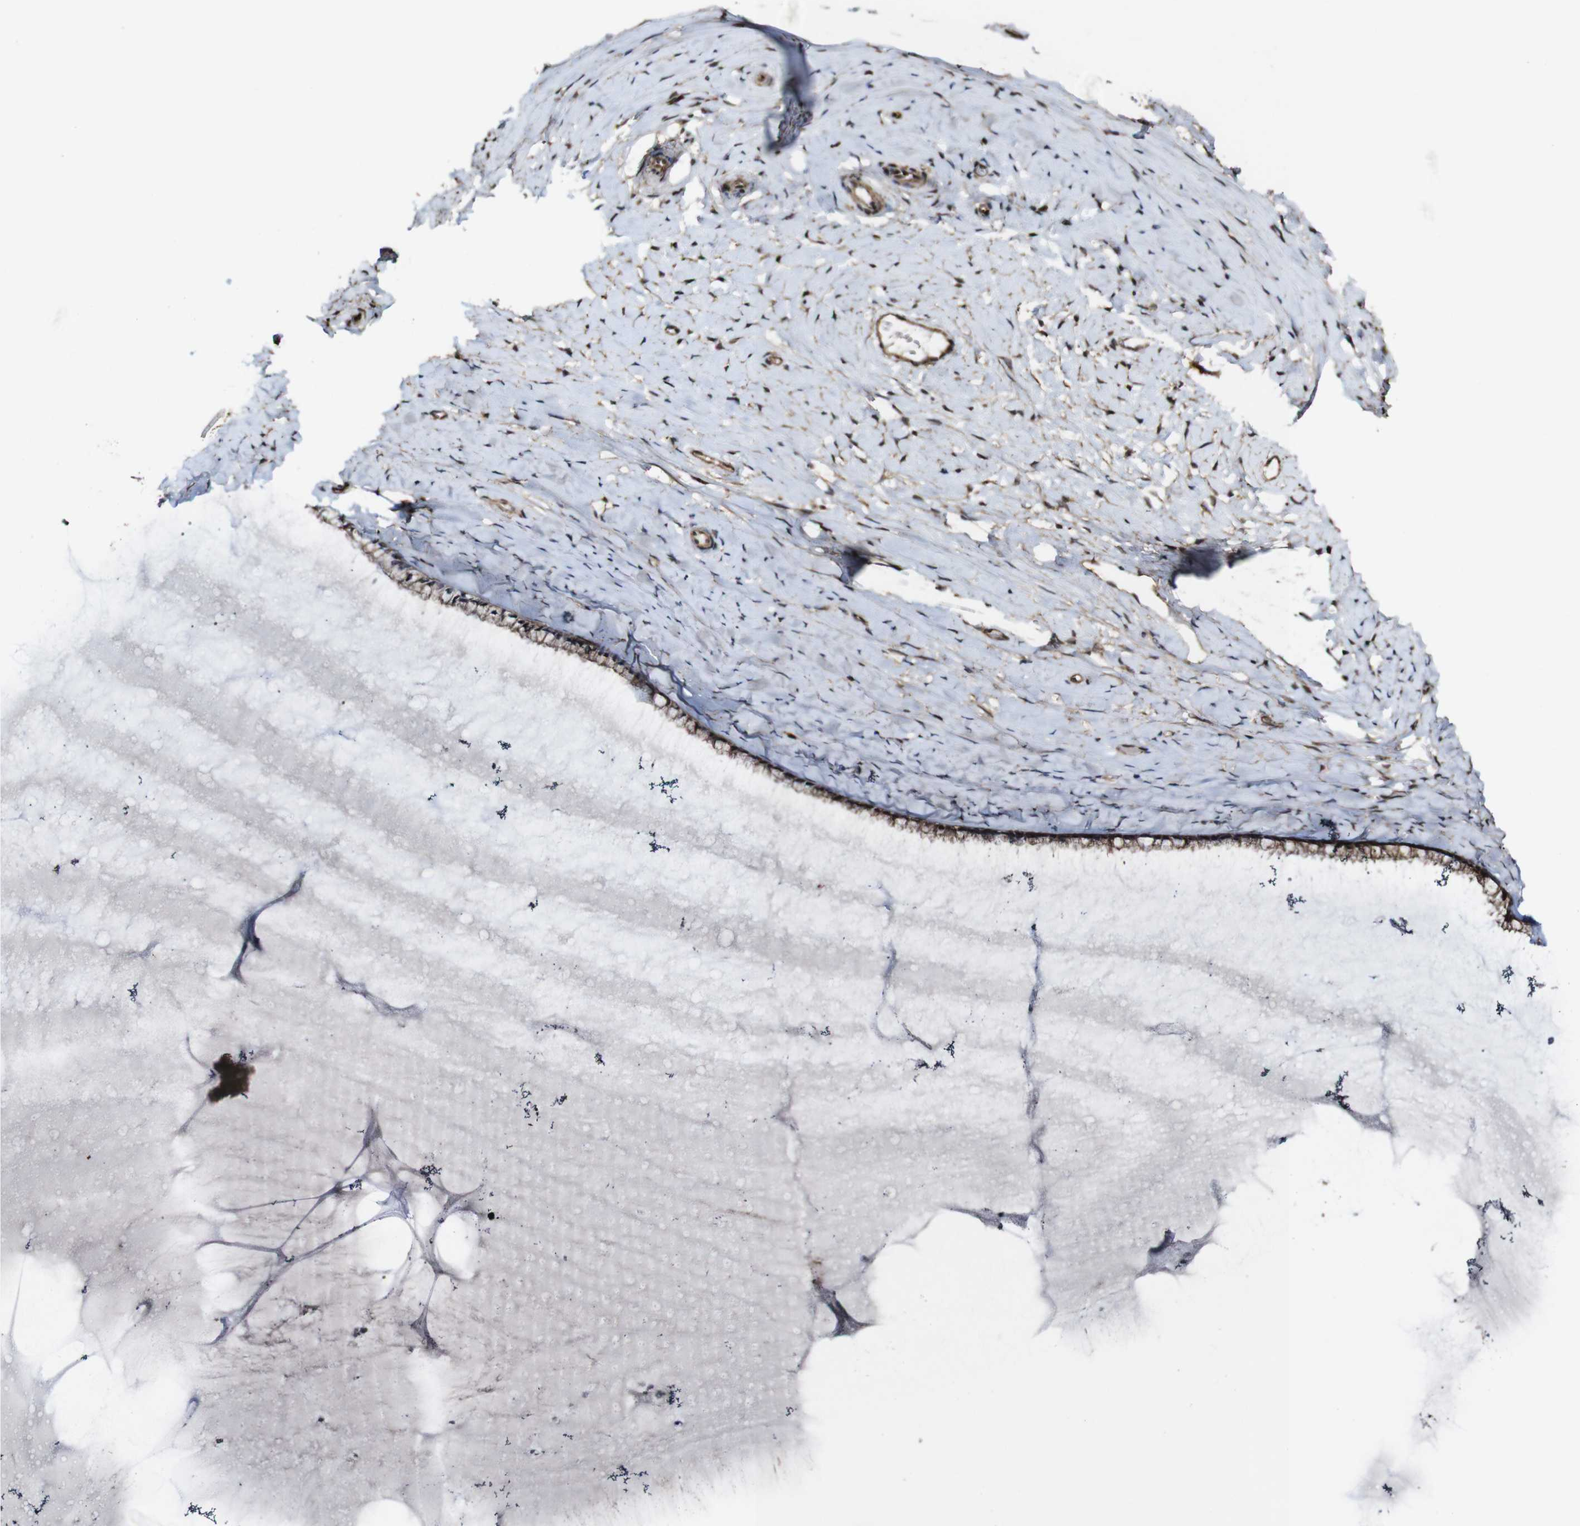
{"staining": {"intensity": "strong", "quantity": ">75%", "location": "cytoplasmic/membranous"}, "tissue": "cervix", "cell_type": "Glandular cells", "image_type": "normal", "snomed": [{"axis": "morphology", "description": "Normal tissue, NOS"}, {"axis": "topography", "description": "Cervix"}], "caption": "An IHC image of normal tissue is shown. Protein staining in brown labels strong cytoplasmic/membranous positivity in cervix within glandular cells. Nuclei are stained in blue.", "gene": "BTN3A3", "patient": {"sex": "female", "age": 39}}